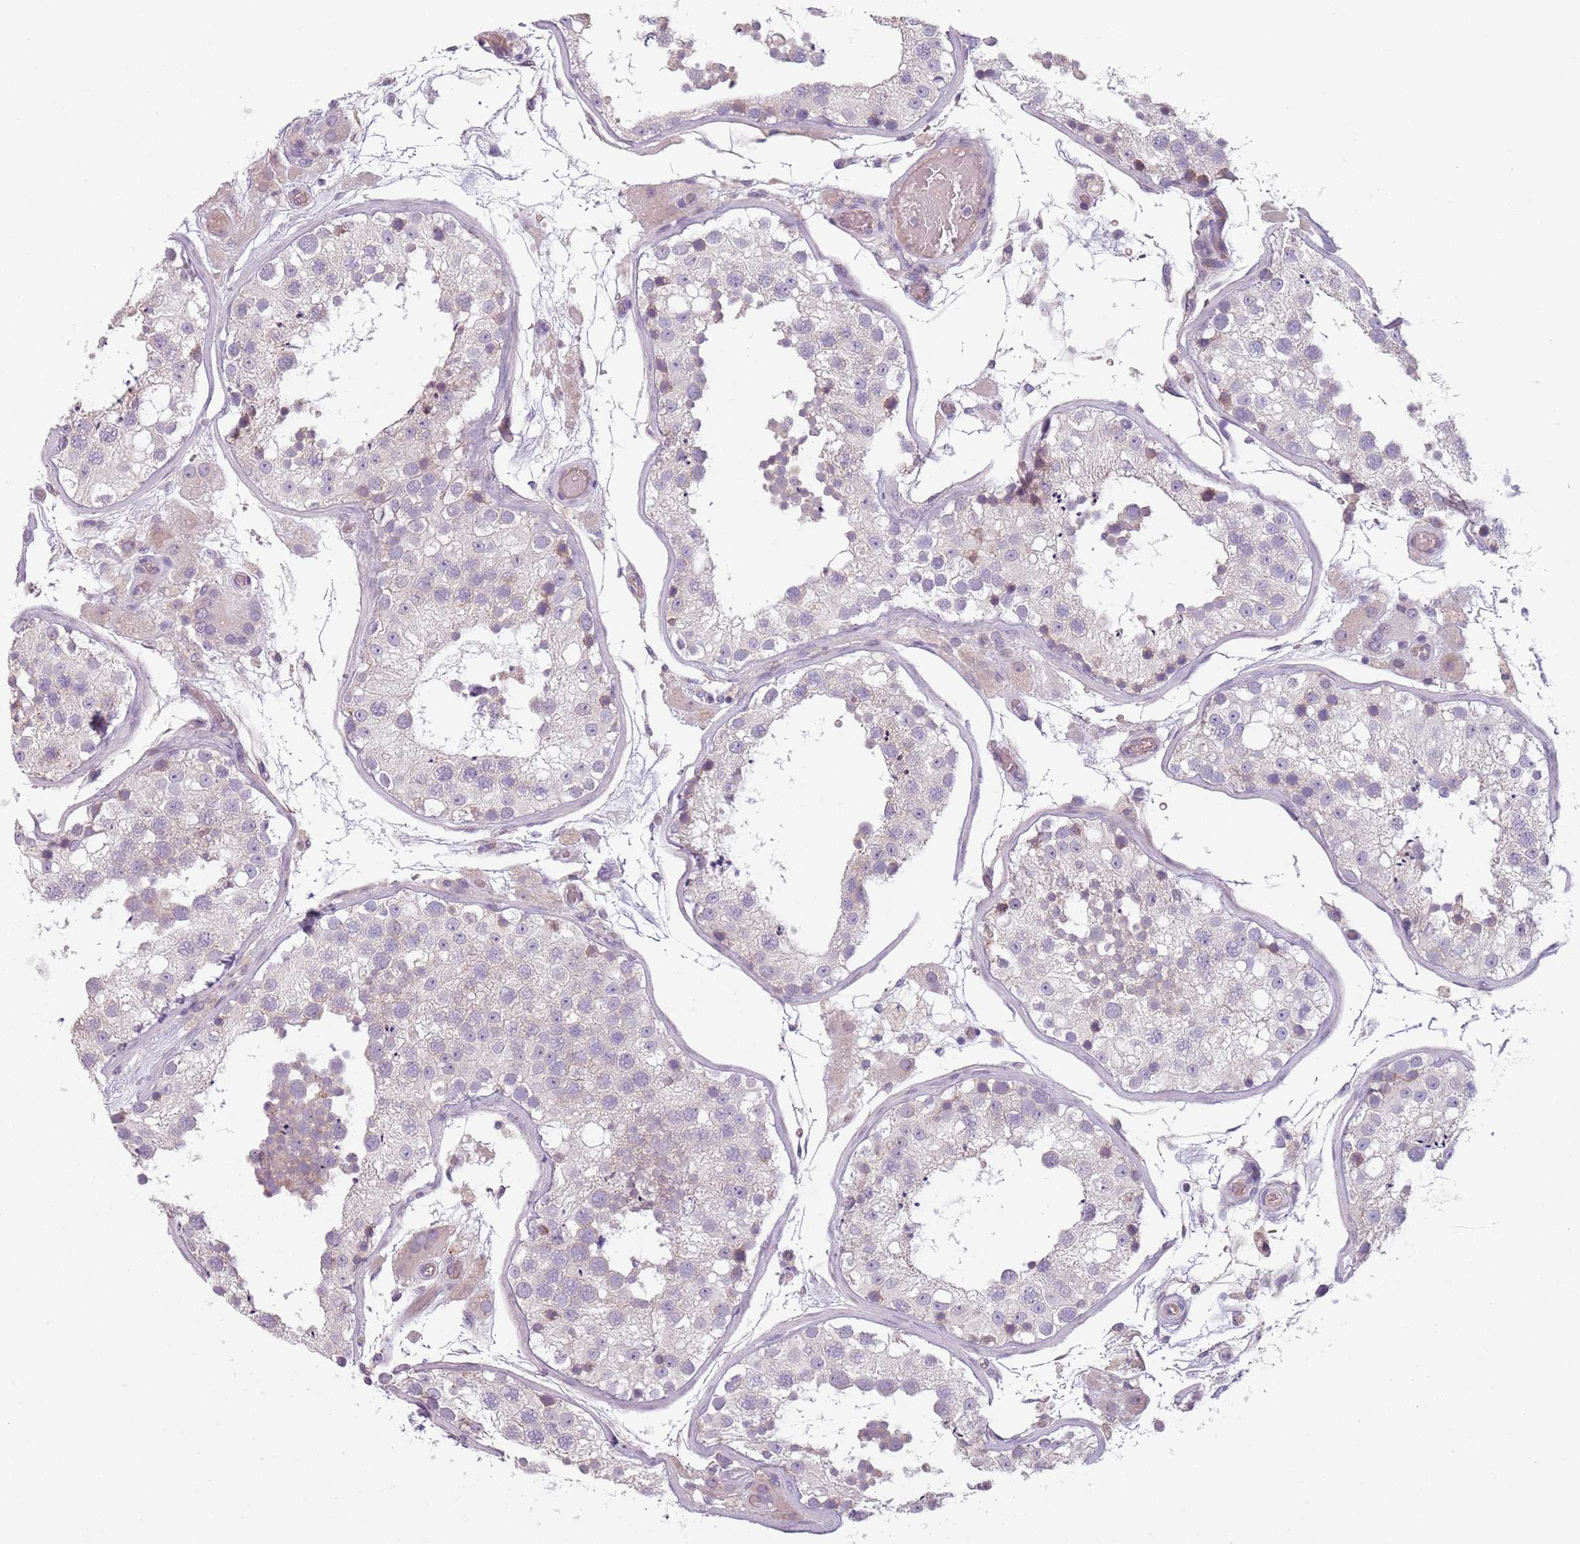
{"staining": {"intensity": "weak", "quantity": "<25%", "location": "cytoplasmic/membranous"}, "tissue": "testis", "cell_type": "Cells in seminiferous ducts", "image_type": "normal", "snomed": [{"axis": "morphology", "description": "Normal tissue, NOS"}, {"axis": "topography", "description": "Testis"}], "caption": "An IHC micrograph of unremarkable testis is shown. There is no staining in cells in seminiferous ducts of testis.", "gene": "TLCD2", "patient": {"sex": "male", "age": 26}}